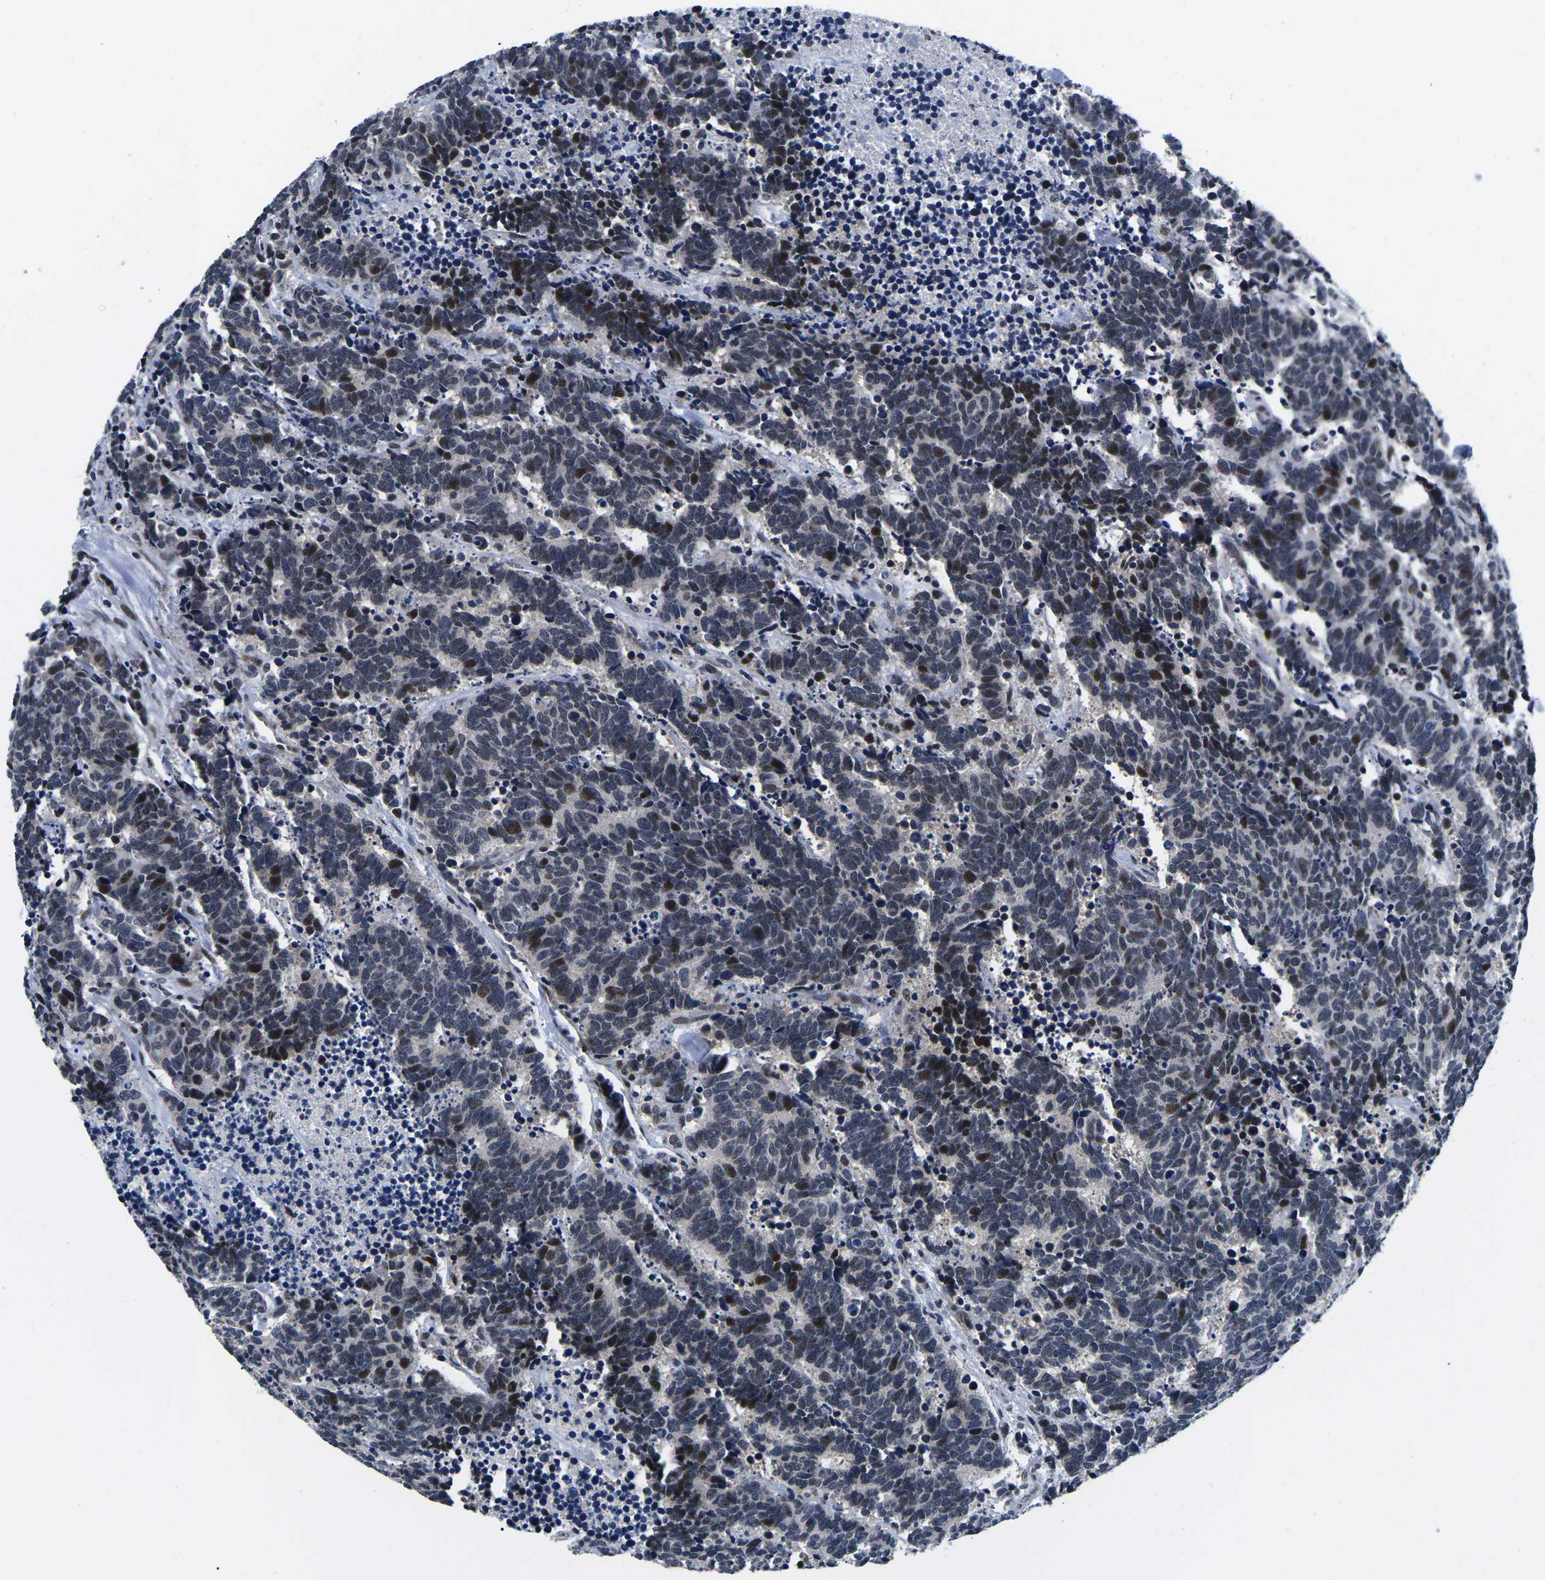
{"staining": {"intensity": "strong", "quantity": "25%-75%", "location": "nuclear"}, "tissue": "carcinoid", "cell_type": "Tumor cells", "image_type": "cancer", "snomed": [{"axis": "morphology", "description": "Carcinoma, NOS"}, {"axis": "morphology", "description": "Carcinoid, malignant, NOS"}, {"axis": "topography", "description": "Urinary bladder"}], "caption": "A high-resolution photomicrograph shows immunohistochemistry staining of carcinoid (malignant), which displays strong nuclear positivity in approximately 25%-75% of tumor cells. (IHC, brightfield microscopy, high magnification).", "gene": "CDC73", "patient": {"sex": "male", "age": 57}}